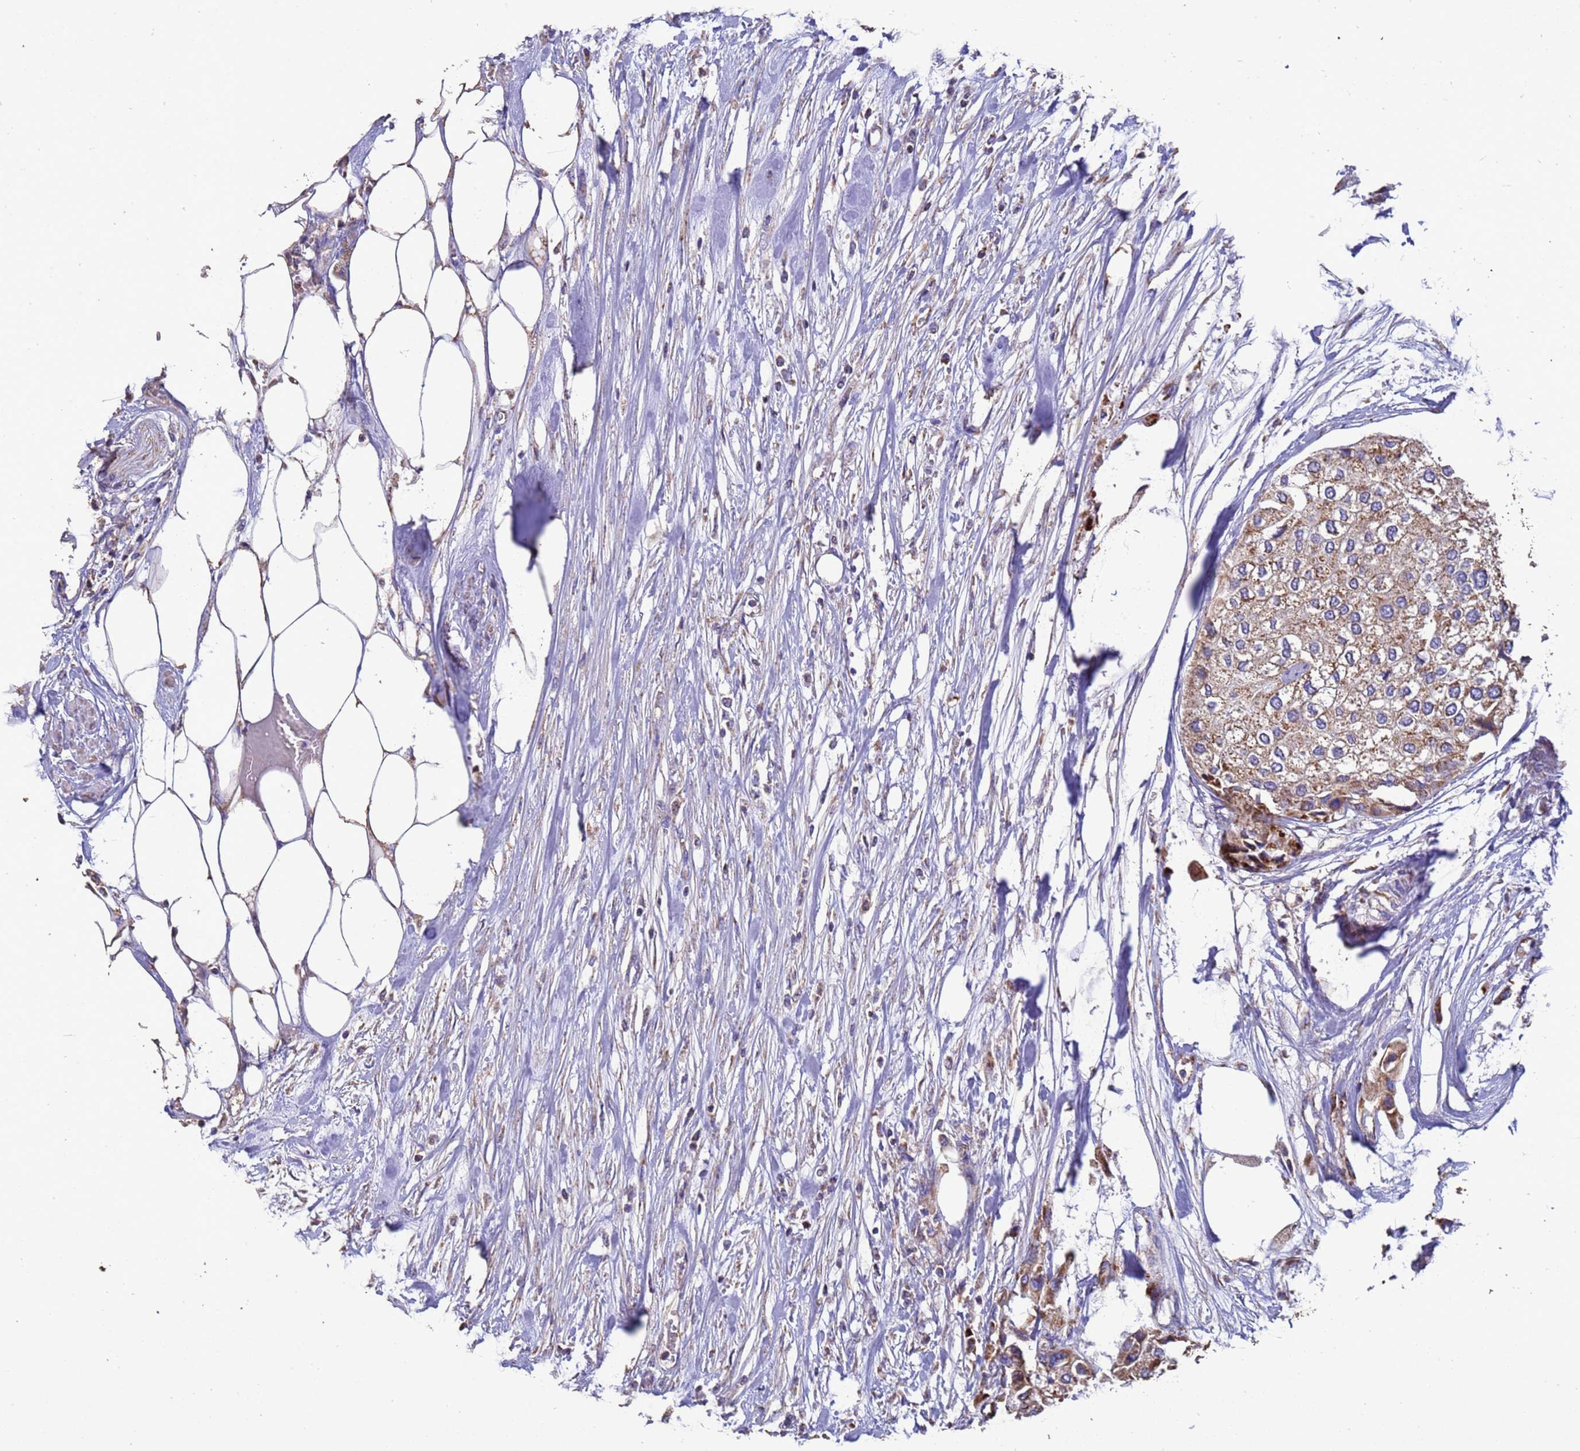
{"staining": {"intensity": "moderate", "quantity": ">75%", "location": "cytoplasmic/membranous"}, "tissue": "urothelial cancer", "cell_type": "Tumor cells", "image_type": "cancer", "snomed": [{"axis": "morphology", "description": "Urothelial carcinoma, High grade"}, {"axis": "topography", "description": "Urinary bladder"}], "caption": "Urothelial cancer stained with a protein marker exhibits moderate staining in tumor cells.", "gene": "ZNFX1", "patient": {"sex": "male", "age": 64}}